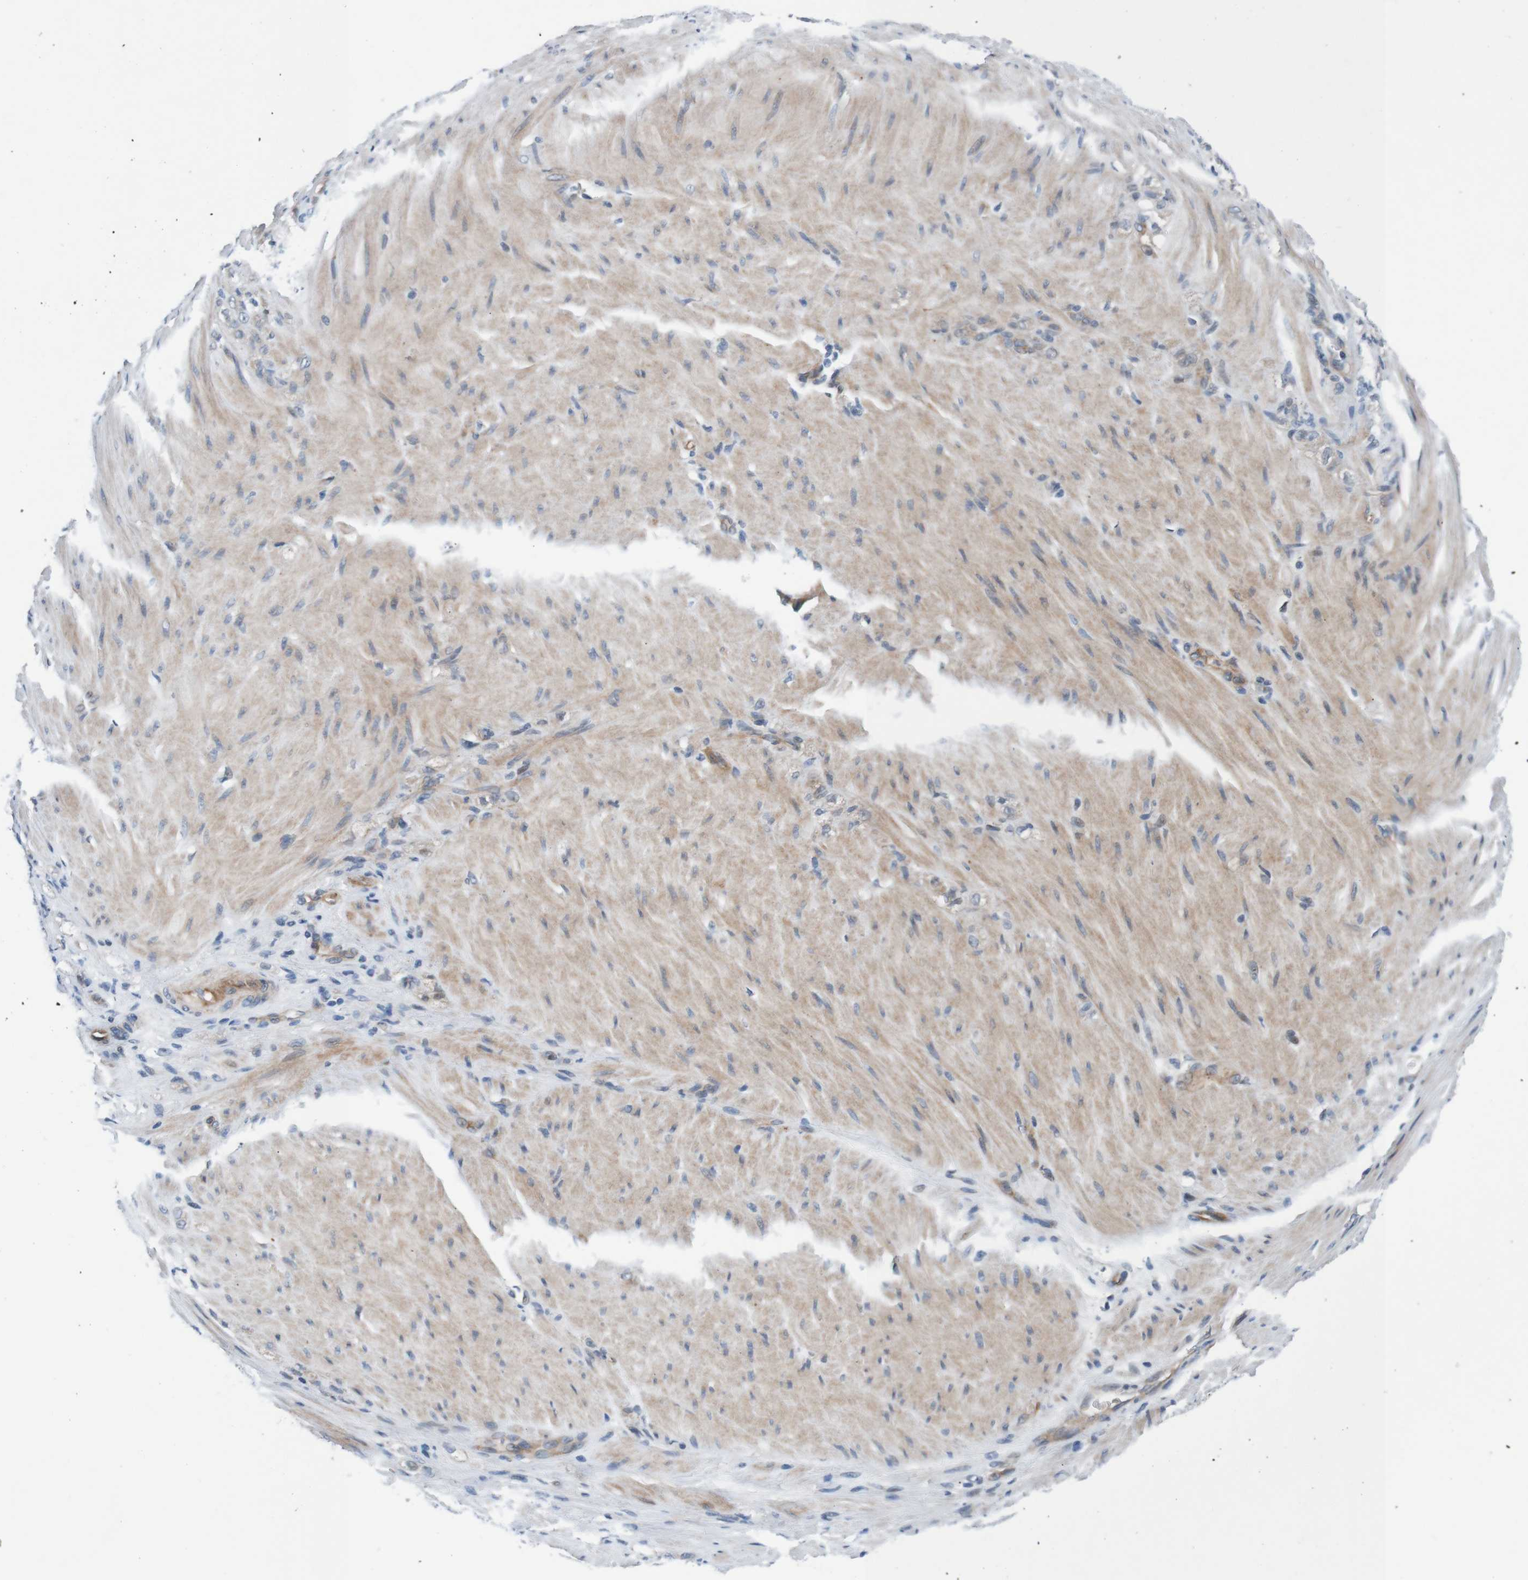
{"staining": {"intensity": "weak", "quantity": "<25%", "location": "cytoplasmic/membranous"}, "tissue": "stomach cancer", "cell_type": "Tumor cells", "image_type": "cancer", "snomed": [{"axis": "morphology", "description": "Adenocarcinoma, NOS"}, {"axis": "topography", "description": "Stomach"}], "caption": "An IHC histopathology image of stomach cancer (adenocarcinoma) is shown. There is no staining in tumor cells of stomach cancer (adenocarcinoma).", "gene": "CPED1", "patient": {"sex": "male", "age": 82}}